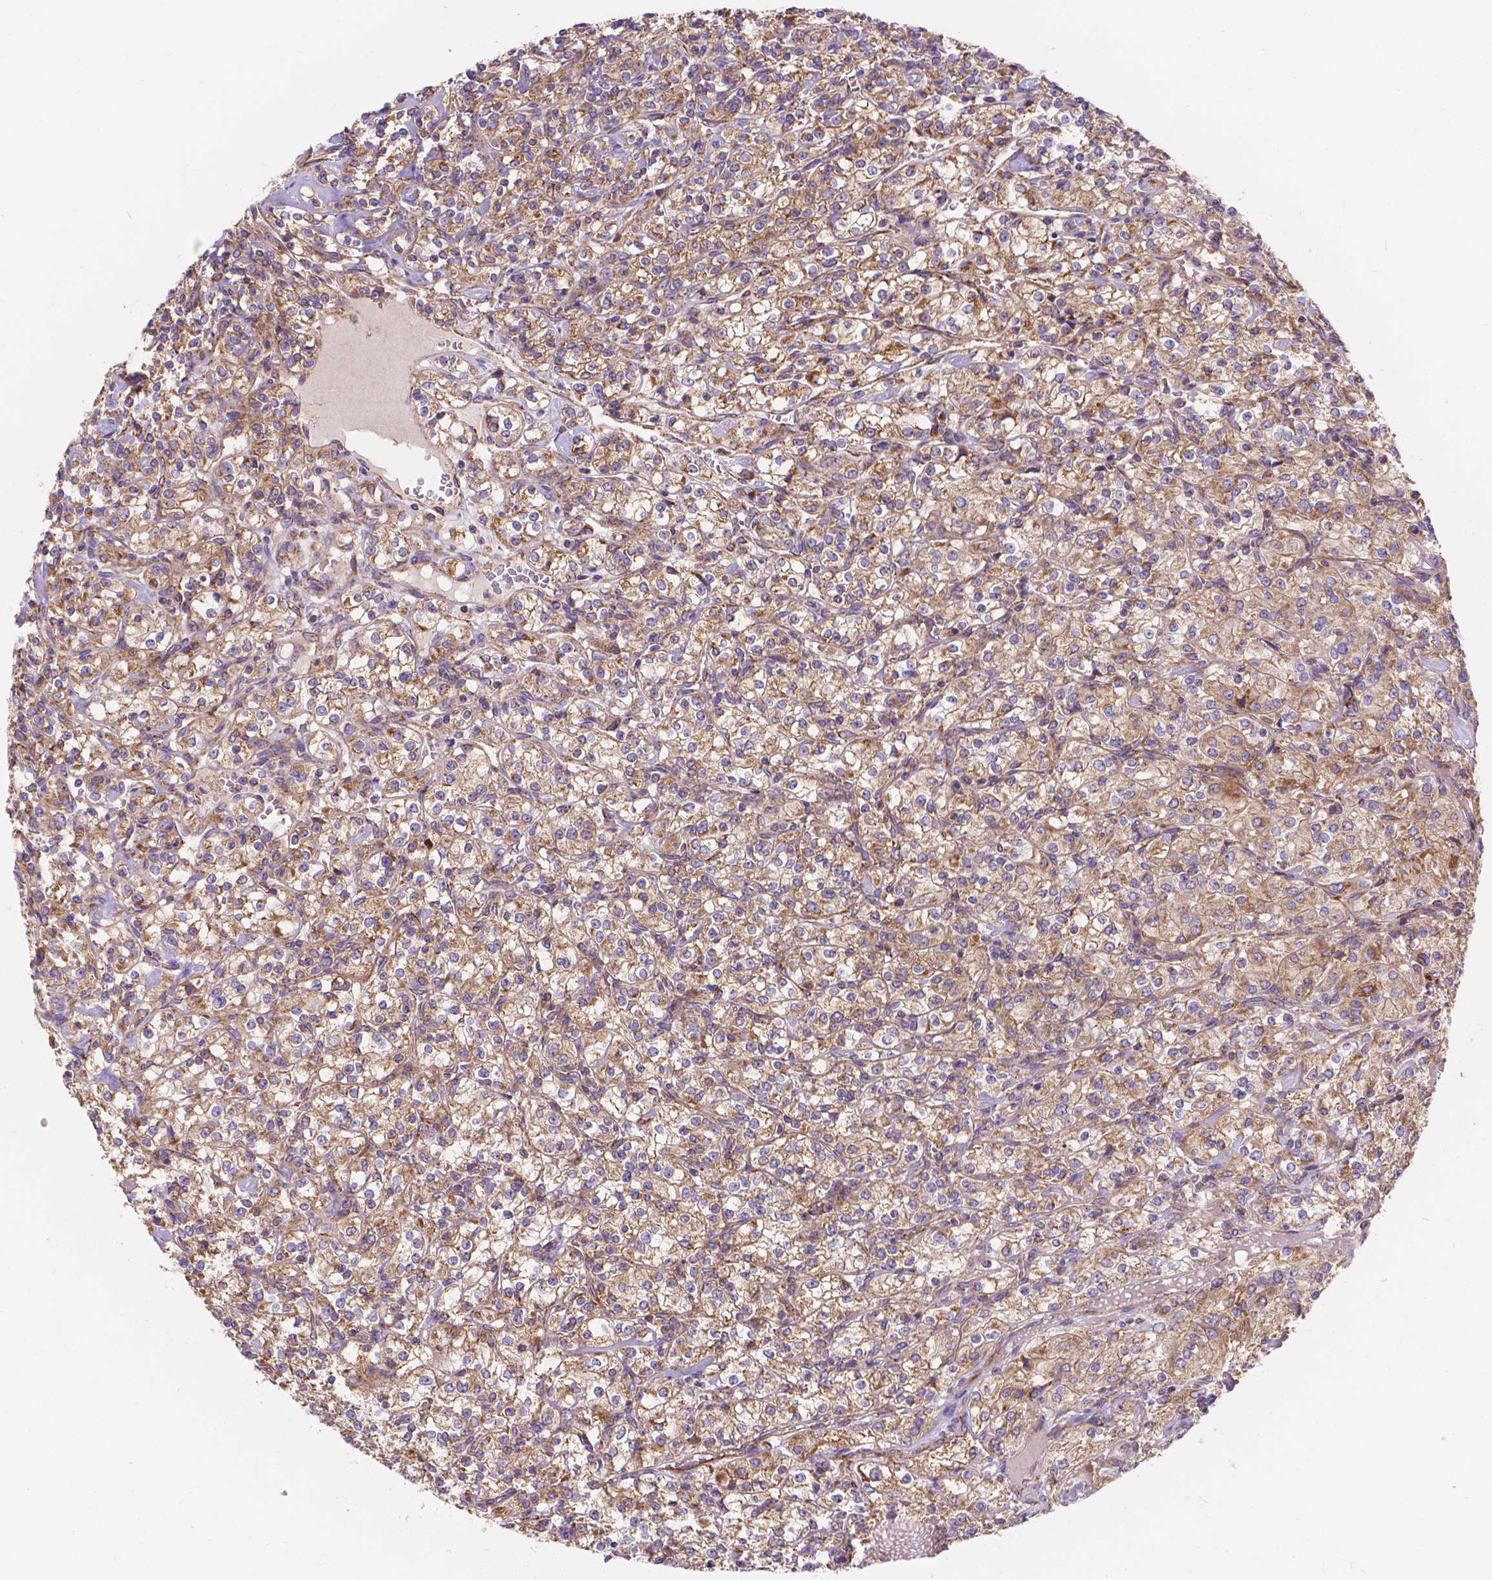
{"staining": {"intensity": "moderate", "quantity": ">75%", "location": "cytoplasmic/membranous"}, "tissue": "renal cancer", "cell_type": "Tumor cells", "image_type": "cancer", "snomed": [{"axis": "morphology", "description": "Adenocarcinoma, NOS"}, {"axis": "topography", "description": "Kidney"}], "caption": "Tumor cells show medium levels of moderate cytoplasmic/membranous expression in about >75% of cells in human renal cancer (adenocarcinoma).", "gene": "AK3", "patient": {"sex": "male", "age": 77}}